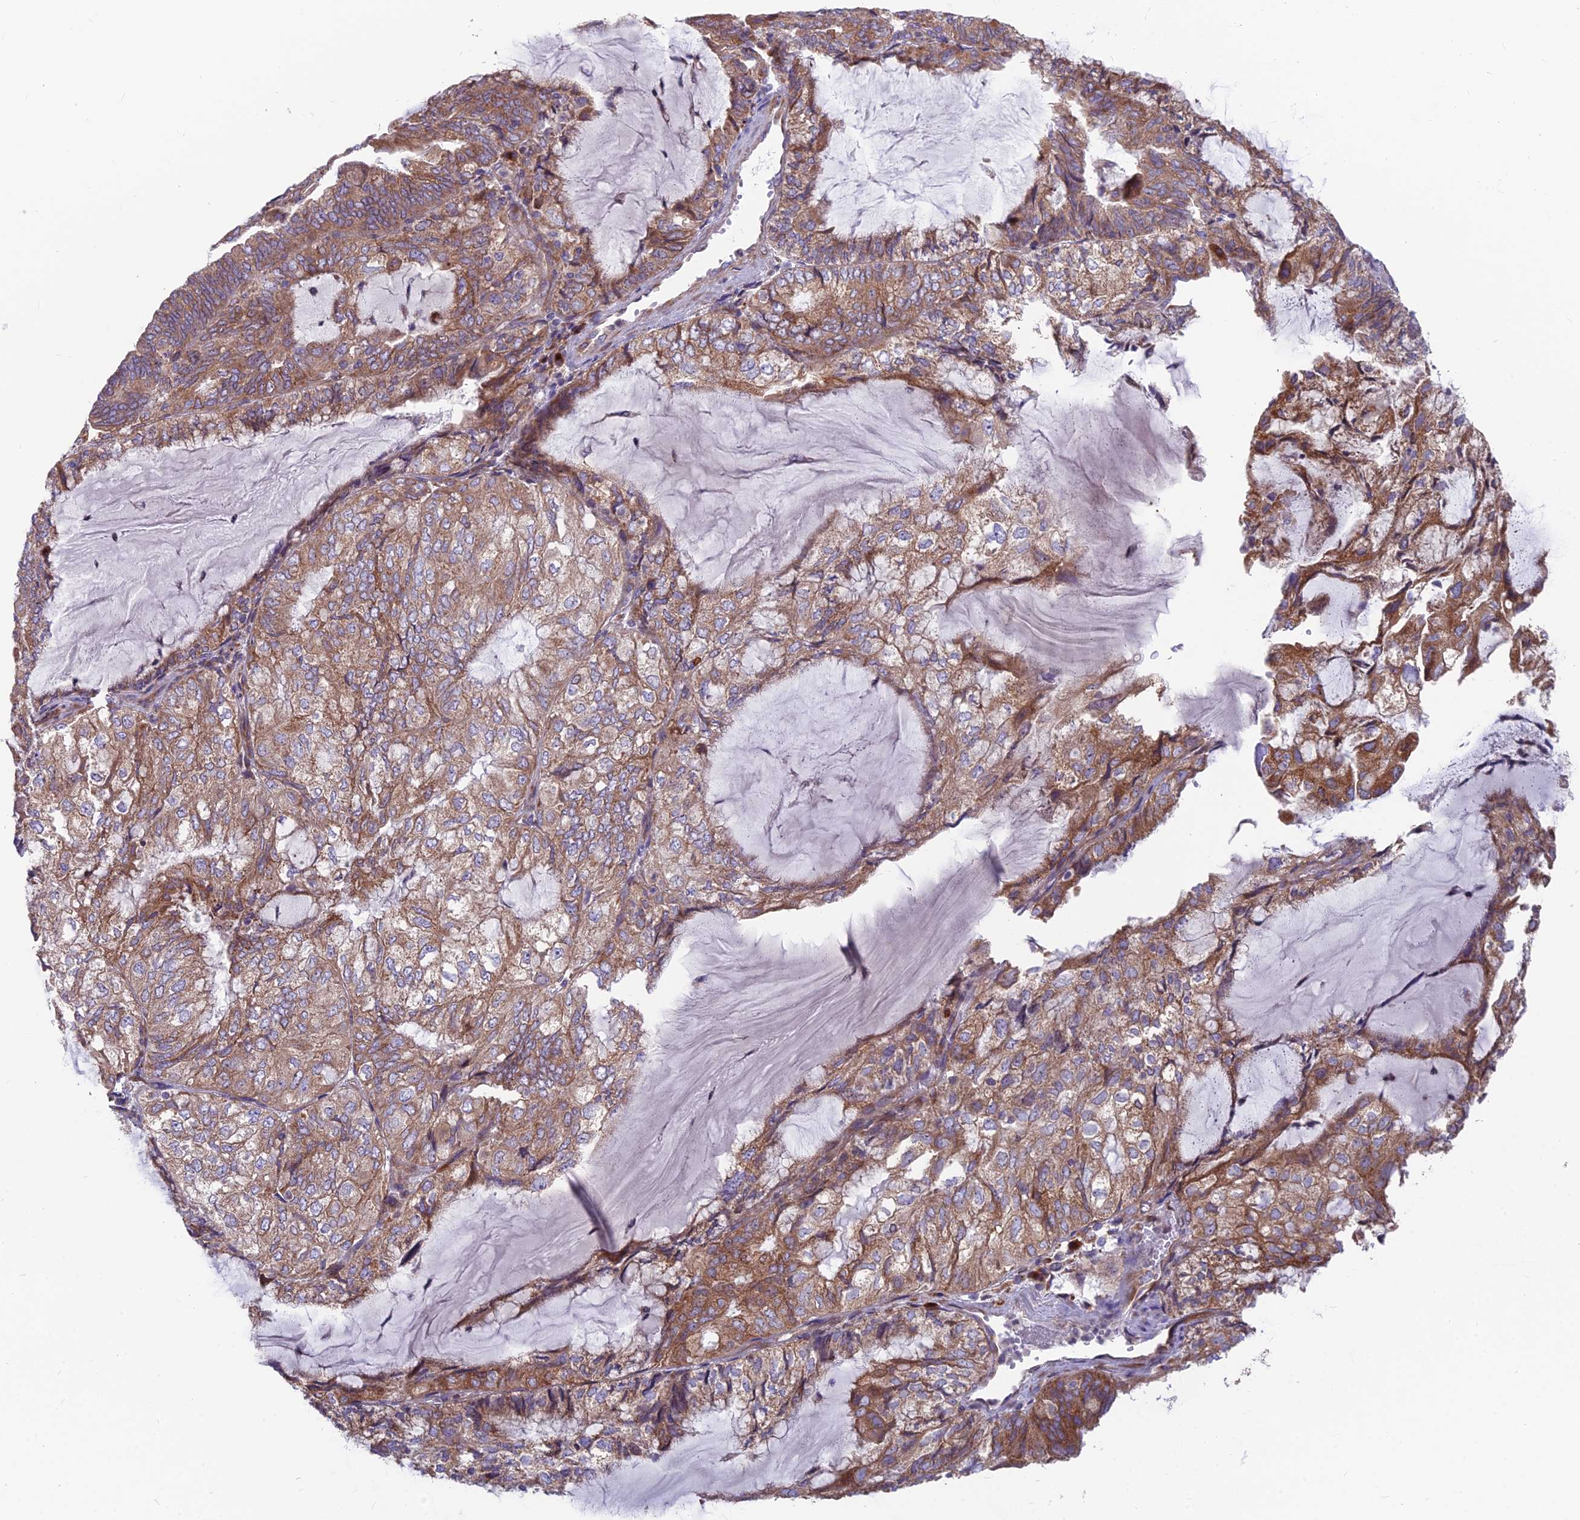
{"staining": {"intensity": "moderate", "quantity": ">75%", "location": "cytoplasmic/membranous"}, "tissue": "endometrial cancer", "cell_type": "Tumor cells", "image_type": "cancer", "snomed": [{"axis": "morphology", "description": "Adenocarcinoma, NOS"}, {"axis": "topography", "description": "Endometrium"}], "caption": "Immunohistochemical staining of endometrial cancer (adenocarcinoma) reveals medium levels of moderate cytoplasmic/membranous protein expression in approximately >75% of tumor cells. (IHC, brightfield microscopy, high magnification).", "gene": "TBC1D20", "patient": {"sex": "female", "age": 81}}